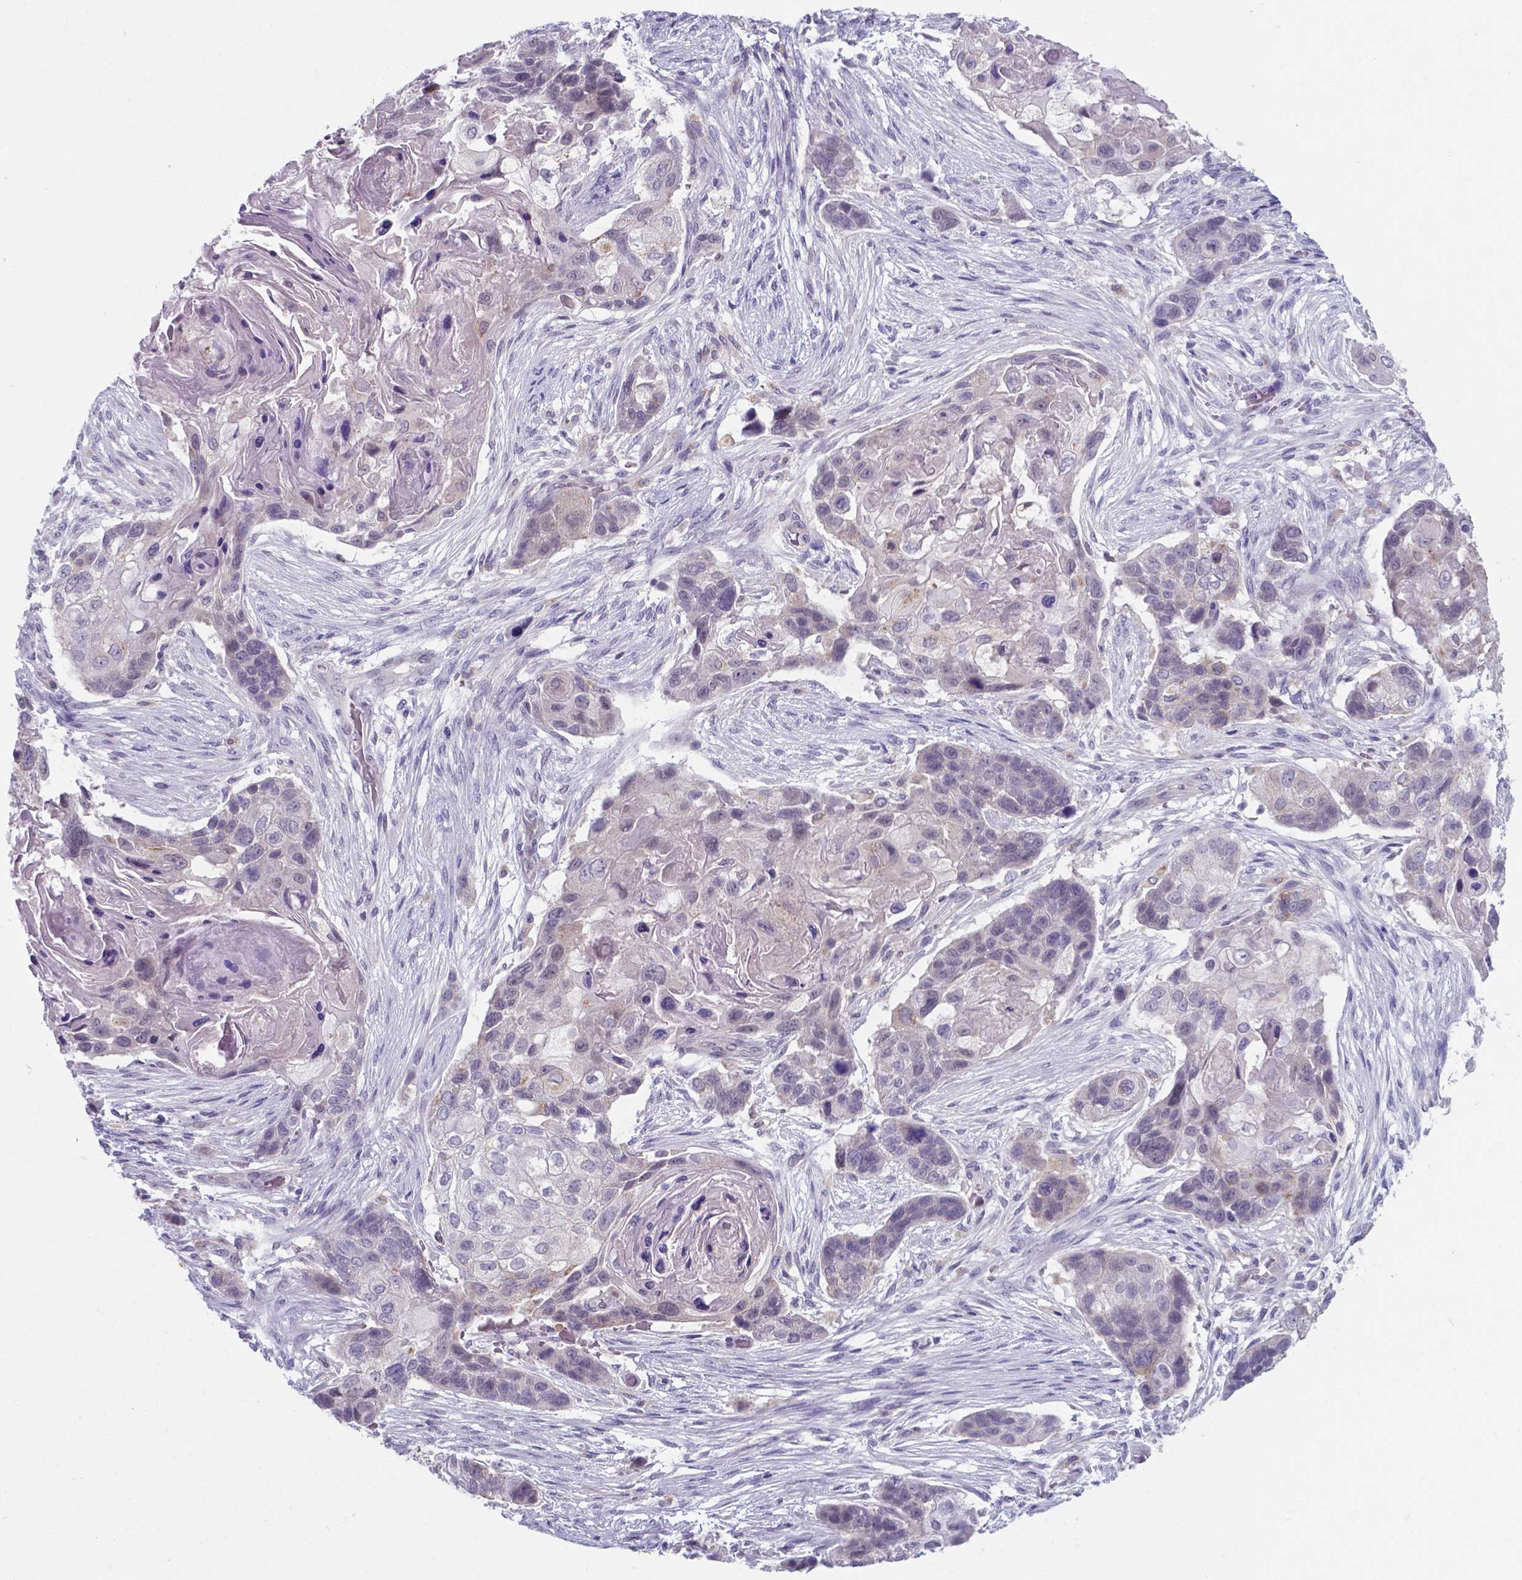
{"staining": {"intensity": "negative", "quantity": "none", "location": "none"}, "tissue": "lung cancer", "cell_type": "Tumor cells", "image_type": "cancer", "snomed": [{"axis": "morphology", "description": "Squamous cell carcinoma, NOS"}, {"axis": "topography", "description": "Lung"}], "caption": "The immunohistochemistry micrograph has no significant expression in tumor cells of squamous cell carcinoma (lung) tissue.", "gene": "AP5B1", "patient": {"sex": "male", "age": 69}}